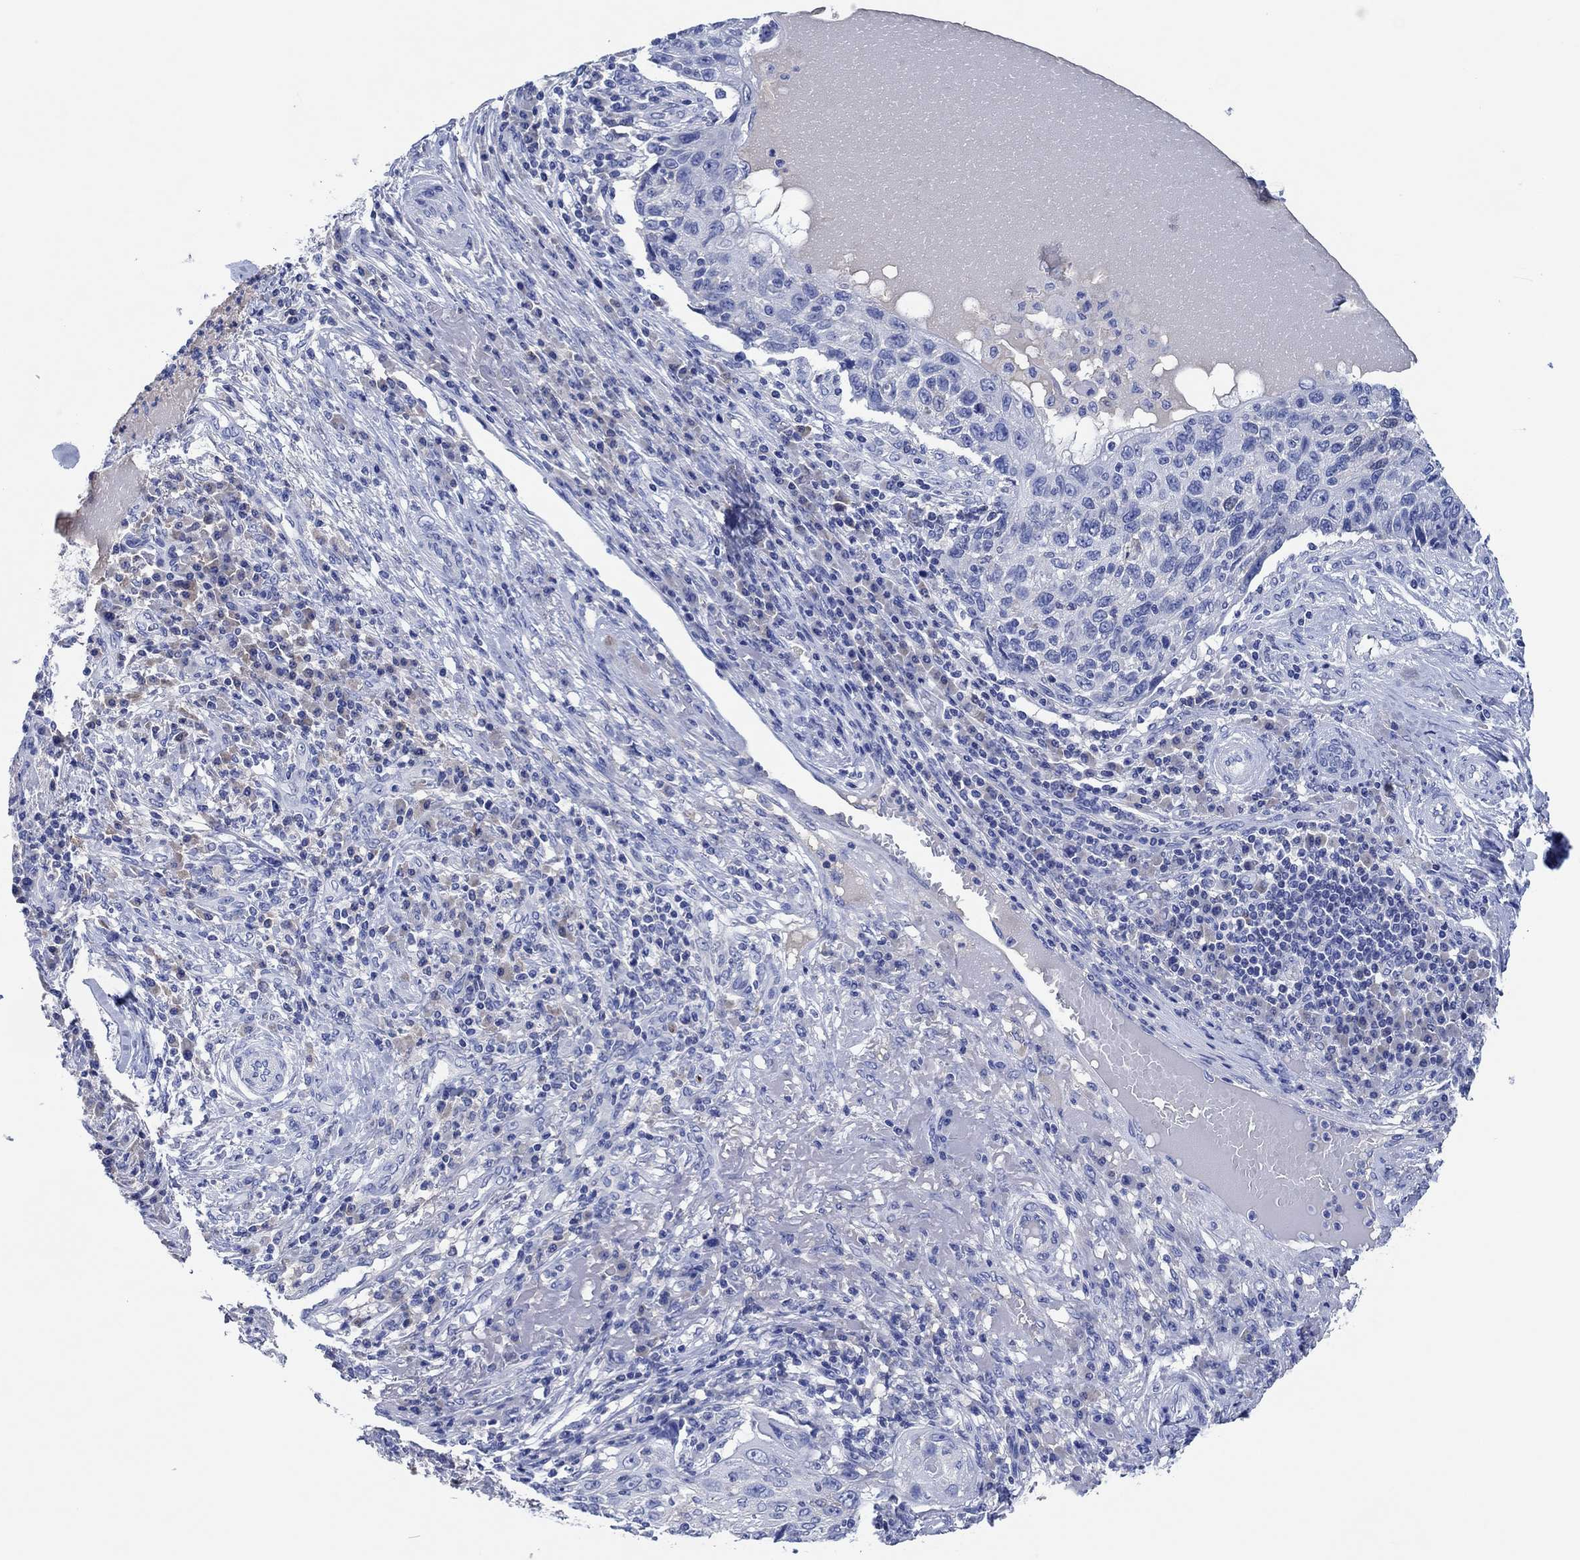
{"staining": {"intensity": "negative", "quantity": "none", "location": "none"}, "tissue": "skin cancer", "cell_type": "Tumor cells", "image_type": "cancer", "snomed": [{"axis": "morphology", "description": "Squamous cell carcinoma, NOS"}, {"axis": "topography", "description": "Skin"}], "caption": "DAB immunohistochemical staining of human skin cancer (squamous cell carcinoma) demonstrates no significant expression in tumor cells. (IHC, brightfield microscopy, high magnification).", "gene": "CPNE6", "patient": {"sex": "male", "age": 92}}